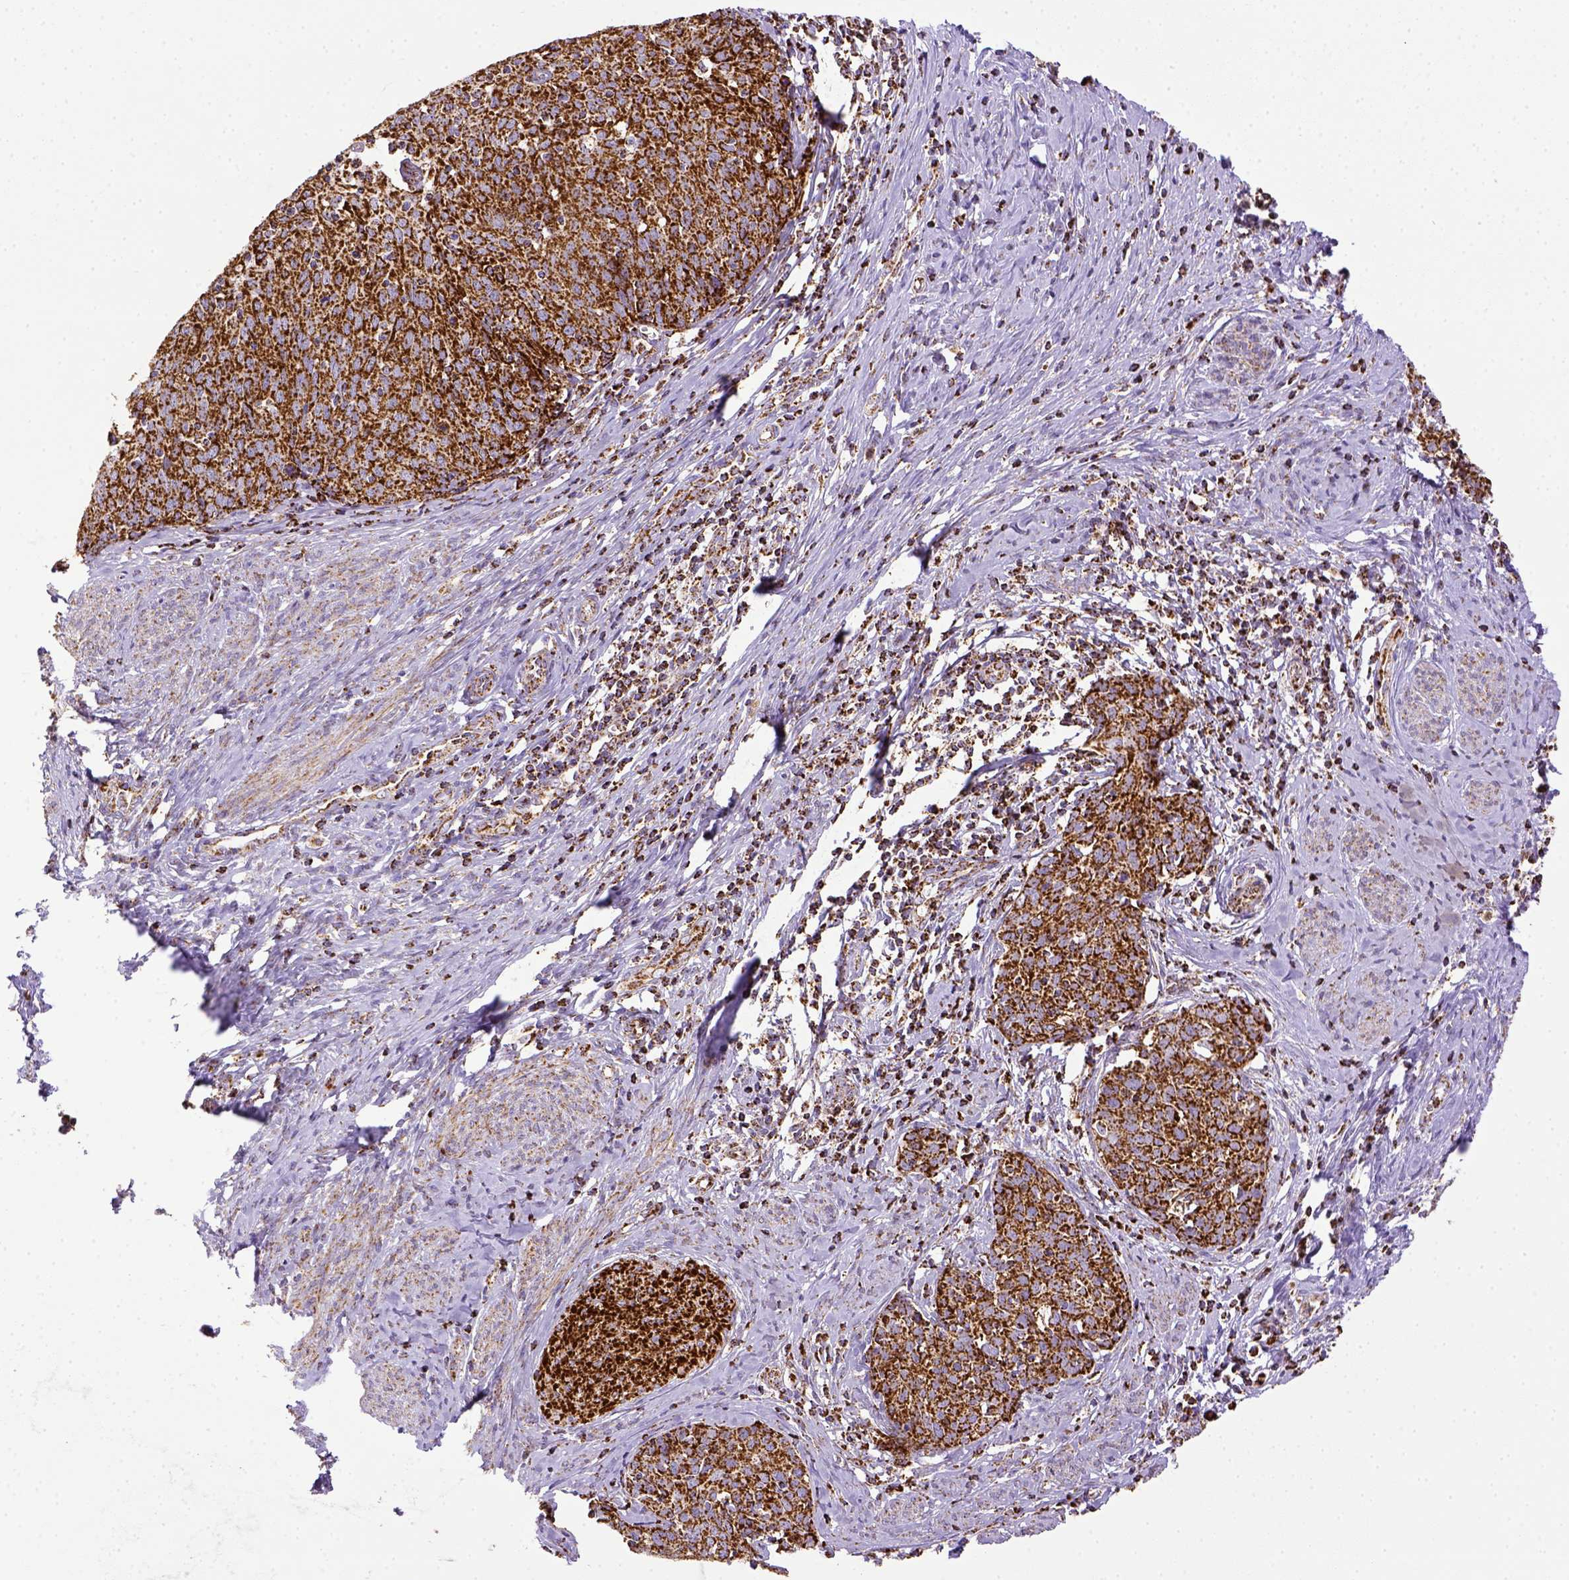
{"staining": {"intensity": "strong", "quantity": ">75%", "location": "cytoplasmic/membranous"}, "tissue": "cervical cancer", "cell_type": "Tumor cells", "image_type": "cancer", "snomed": [{"axis": "morphology", "description": "Squamous cell carcinoma, NOS"}, {"axis": "topography", "description": "Cervix"}], "caption": "Approximately >75% of tumor cells in squamous cell carcinoma (cervical) show strong cytoplasmic/membranous protein positivity as visualized by brown immunohistochemical staining.", "gene": "MT-CO1", "patient": {"sex": "female", "age": 62}}